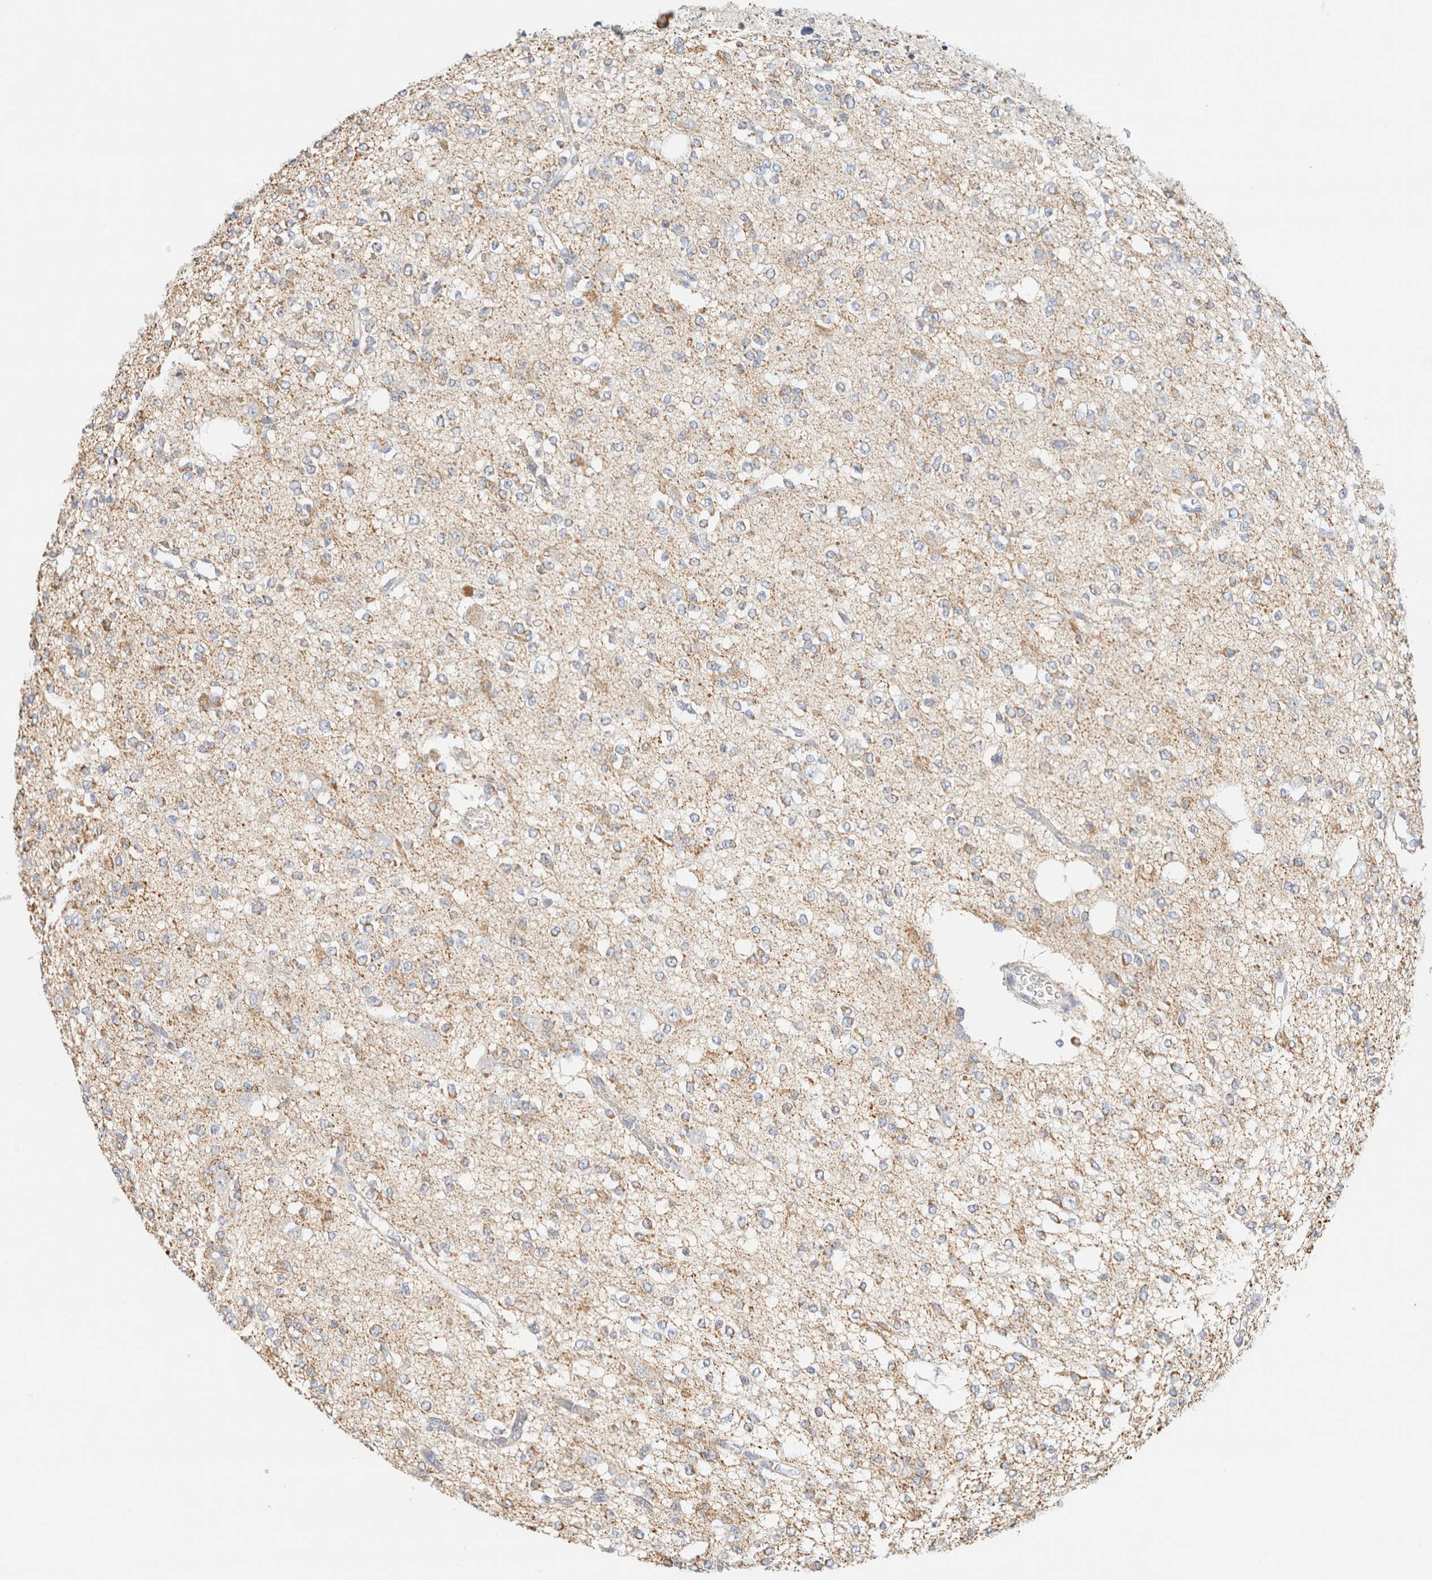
{"staining": {"intensity": "weak", "quantity": ">75%", "location": "cytoplasmic/membranous"}, "tissue": "glioma", "cell_type": "Tumor cells", "image_type": "cancer", "snomed": [{"axis": "morphology", "description": "Glioma, malignant, Low grade"}, {"axis": "topography", "description": "Brain"}], "caption": "The photomicrograph shows immunohistochemical staining of malignant glioma (low-grade). There is weak cytoplasmic/membranous staining is seen in approximately >75% of tumor cells.", "gene": "HDHD3", "patient": {"sex": "male", "age": 38}}